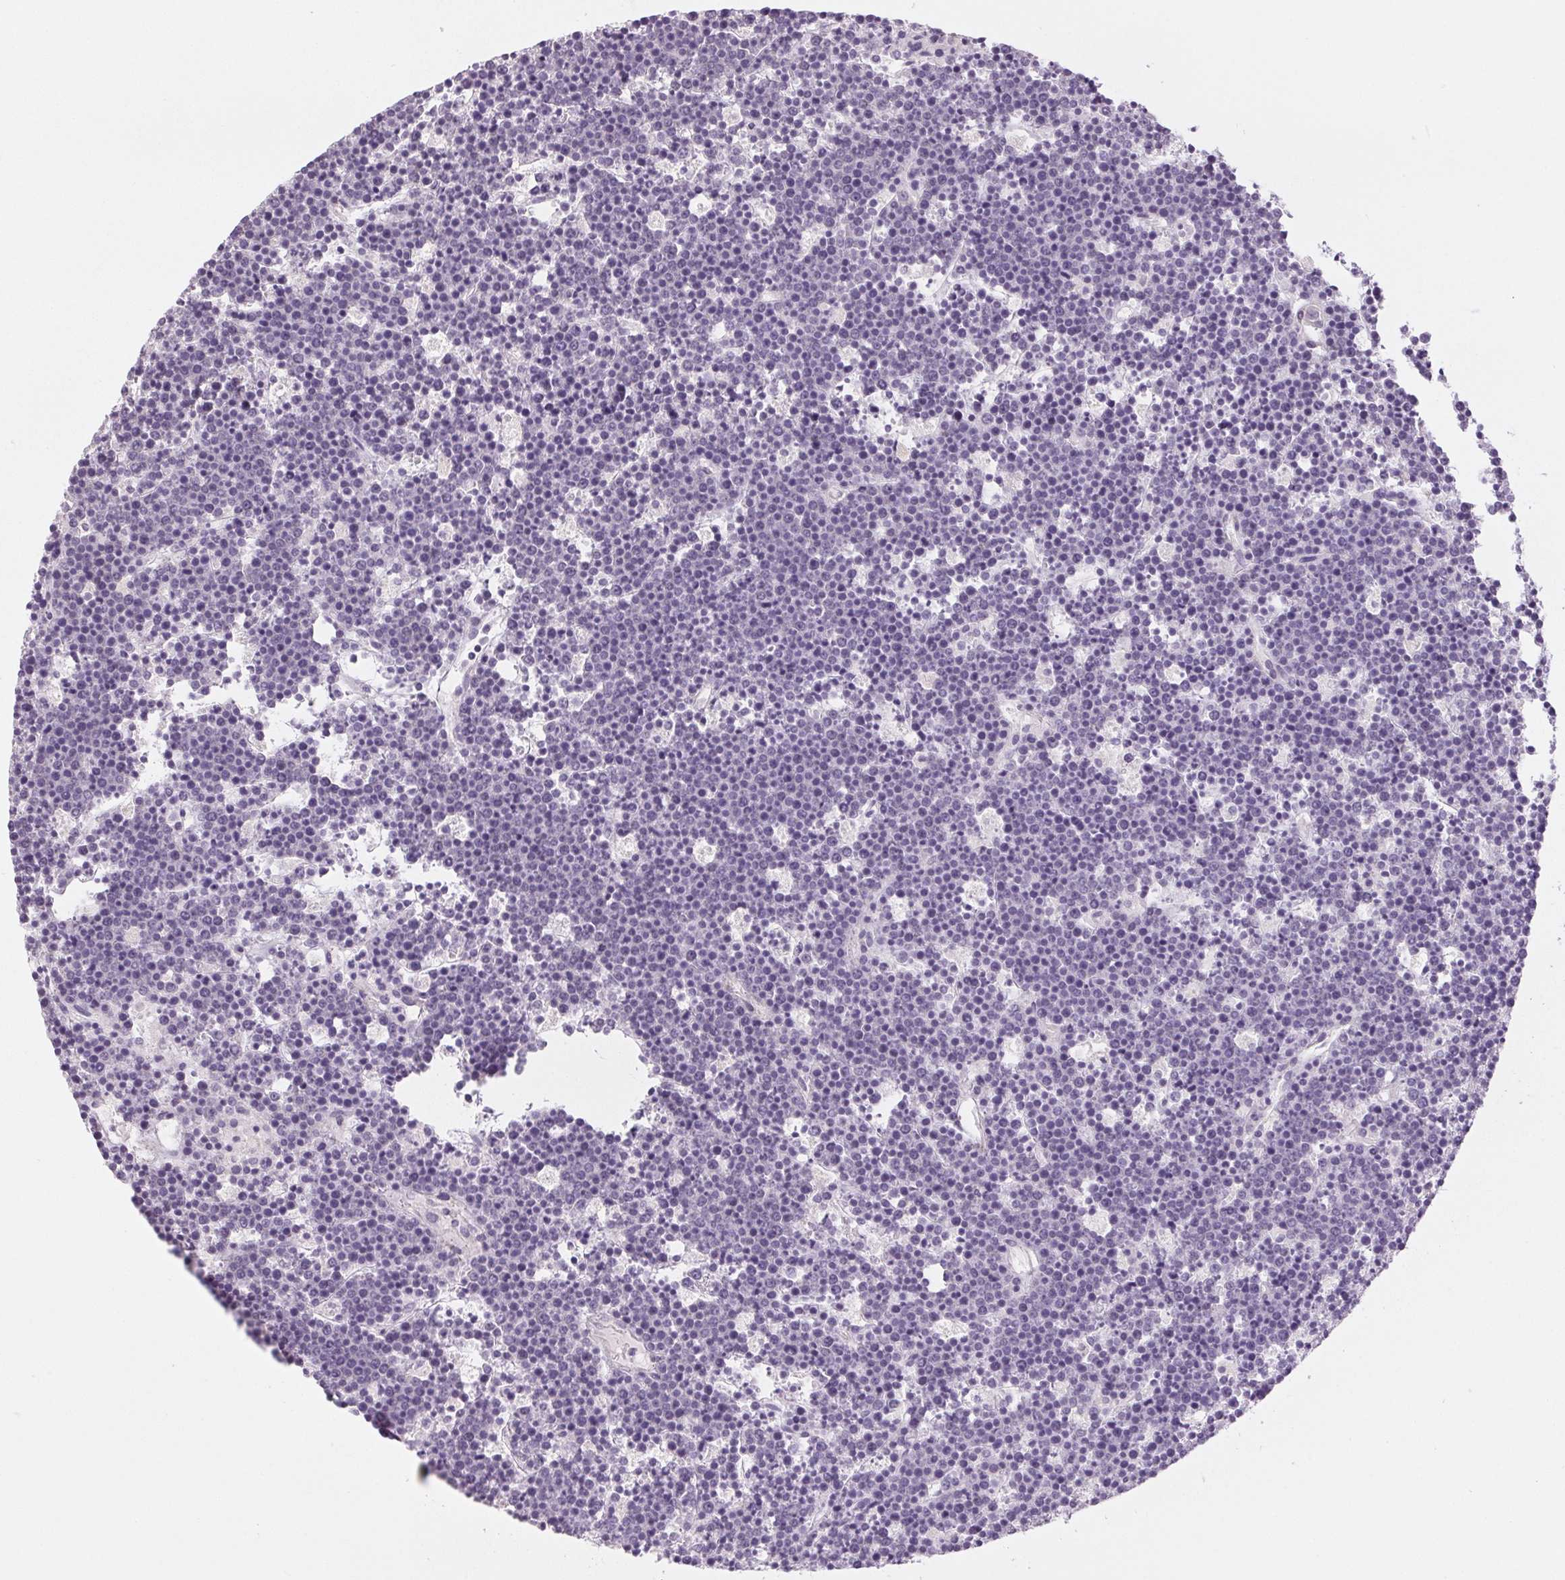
{"staining": {"intensity": "negative", "quantity": "none", "location": "none"}, "tissue": "lymphoma", "cell_type": "Tumor cells", "image_type": "cancer", "snomed": [{"axis": "morphology", "description": "Malignant lymphoma, non-Hodgkin's type, High grade"}, {"axis": "topography", "description": "Ovary"}], "caption": "Immunohistochemical staining of human malignant lymphoma, non-Hodgkin's type (high-grade) exhibits no significant staining in tumor cells.", "gene": "DNAJC6", "patient": {"sex": "female", "age": 56}}